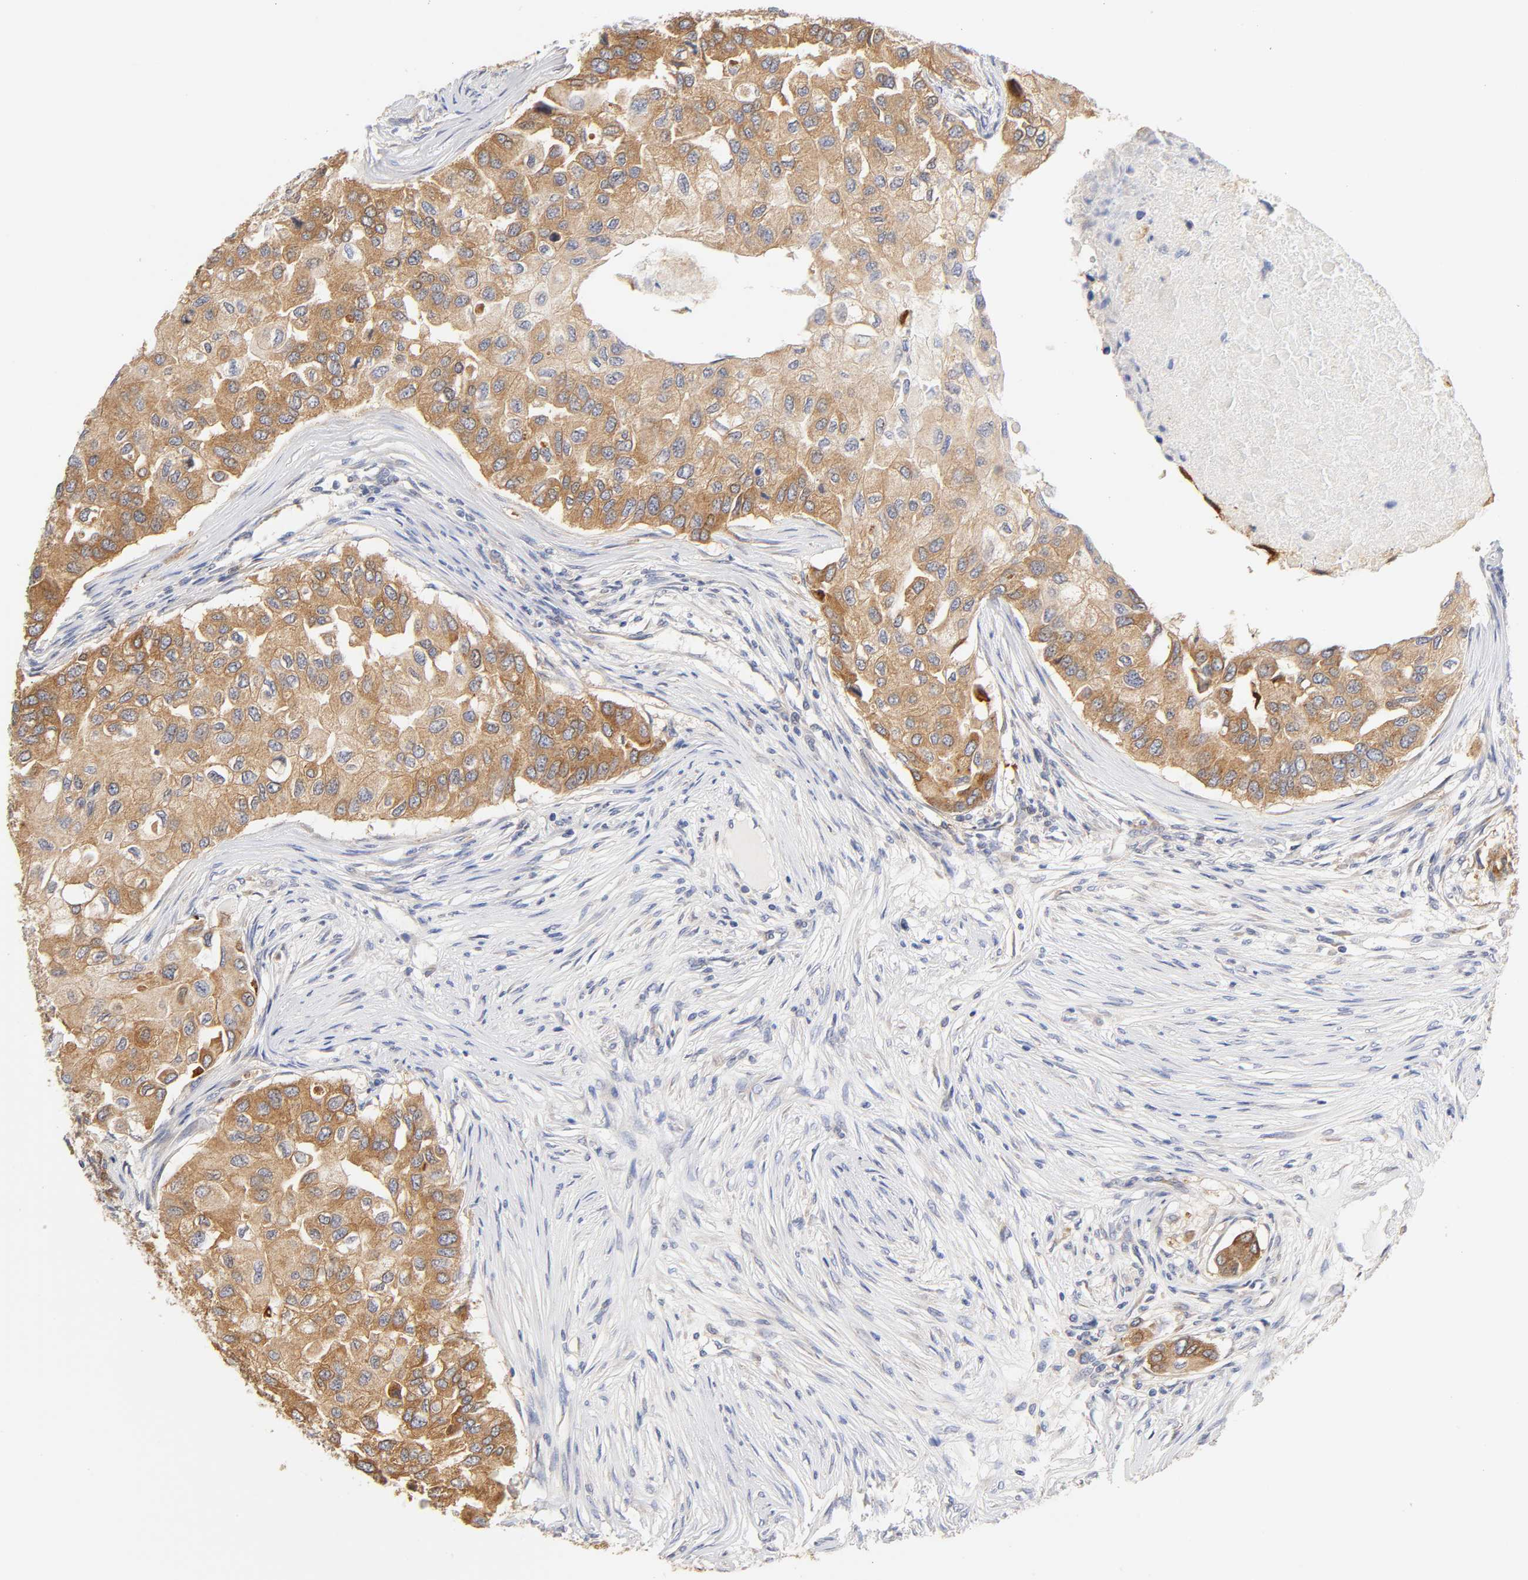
{"staining": {"intensity": "moderate", "quantity": ">75%", "location": "cytoplasmic/membranous"}, "tissue": "breast cancer", "cell_type": "Tumor cells", "image_type": "cancer", "snomed": [{"axis": "morphology", "description": "Normal tissue, NOS"}, {"axis": "morphology", "description": "Duct carcinoma"}, {"axis": "topography", "description": "Breast"}], "caption": "Human breast cancer (infiltrating ductal carcinoma) stained with a protein marker demonstrates moderate staining in tumor cells.", "gene": "POR", "patient": {"sex": "female", "age": 49}}